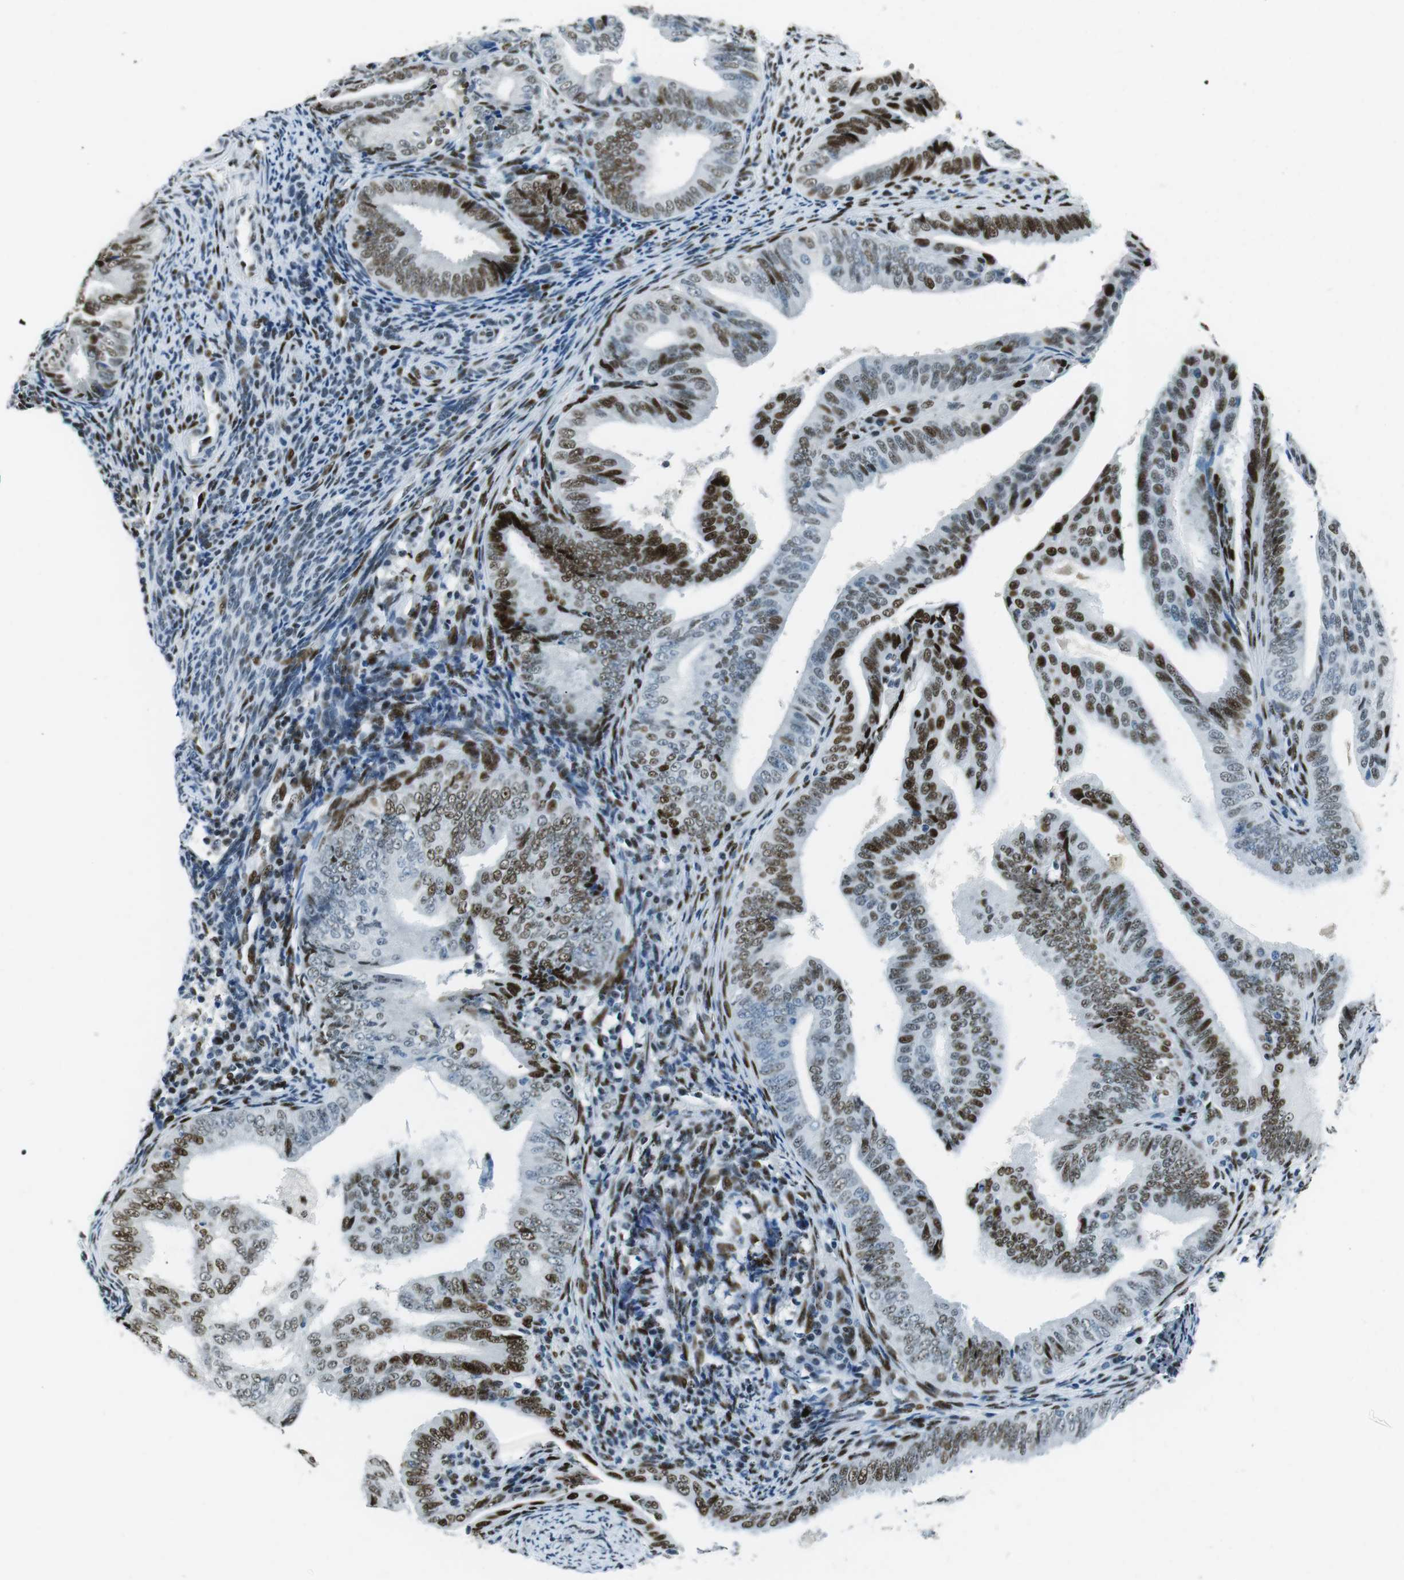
{"staining": {"intensity": "strong", "quantity": ">75%", "location": "nuclear"}, "tissue": "endometrial cancer", "cell_type": "Tumor cells", "image_type": "cancer", "snomed": [{"axis": "morphology", "description": "Adenocarcinoma, NOS"}, {"axis": "topography", "description": "Endometrium"}], "caption": "About >75% of tumor cells in endometrial adenocarcinoma reveal strong nuclear protein staining as visualized by brown immunohistochemical staining.", "gene": "PML", "patient": {"sex": "female", "age": 58}}